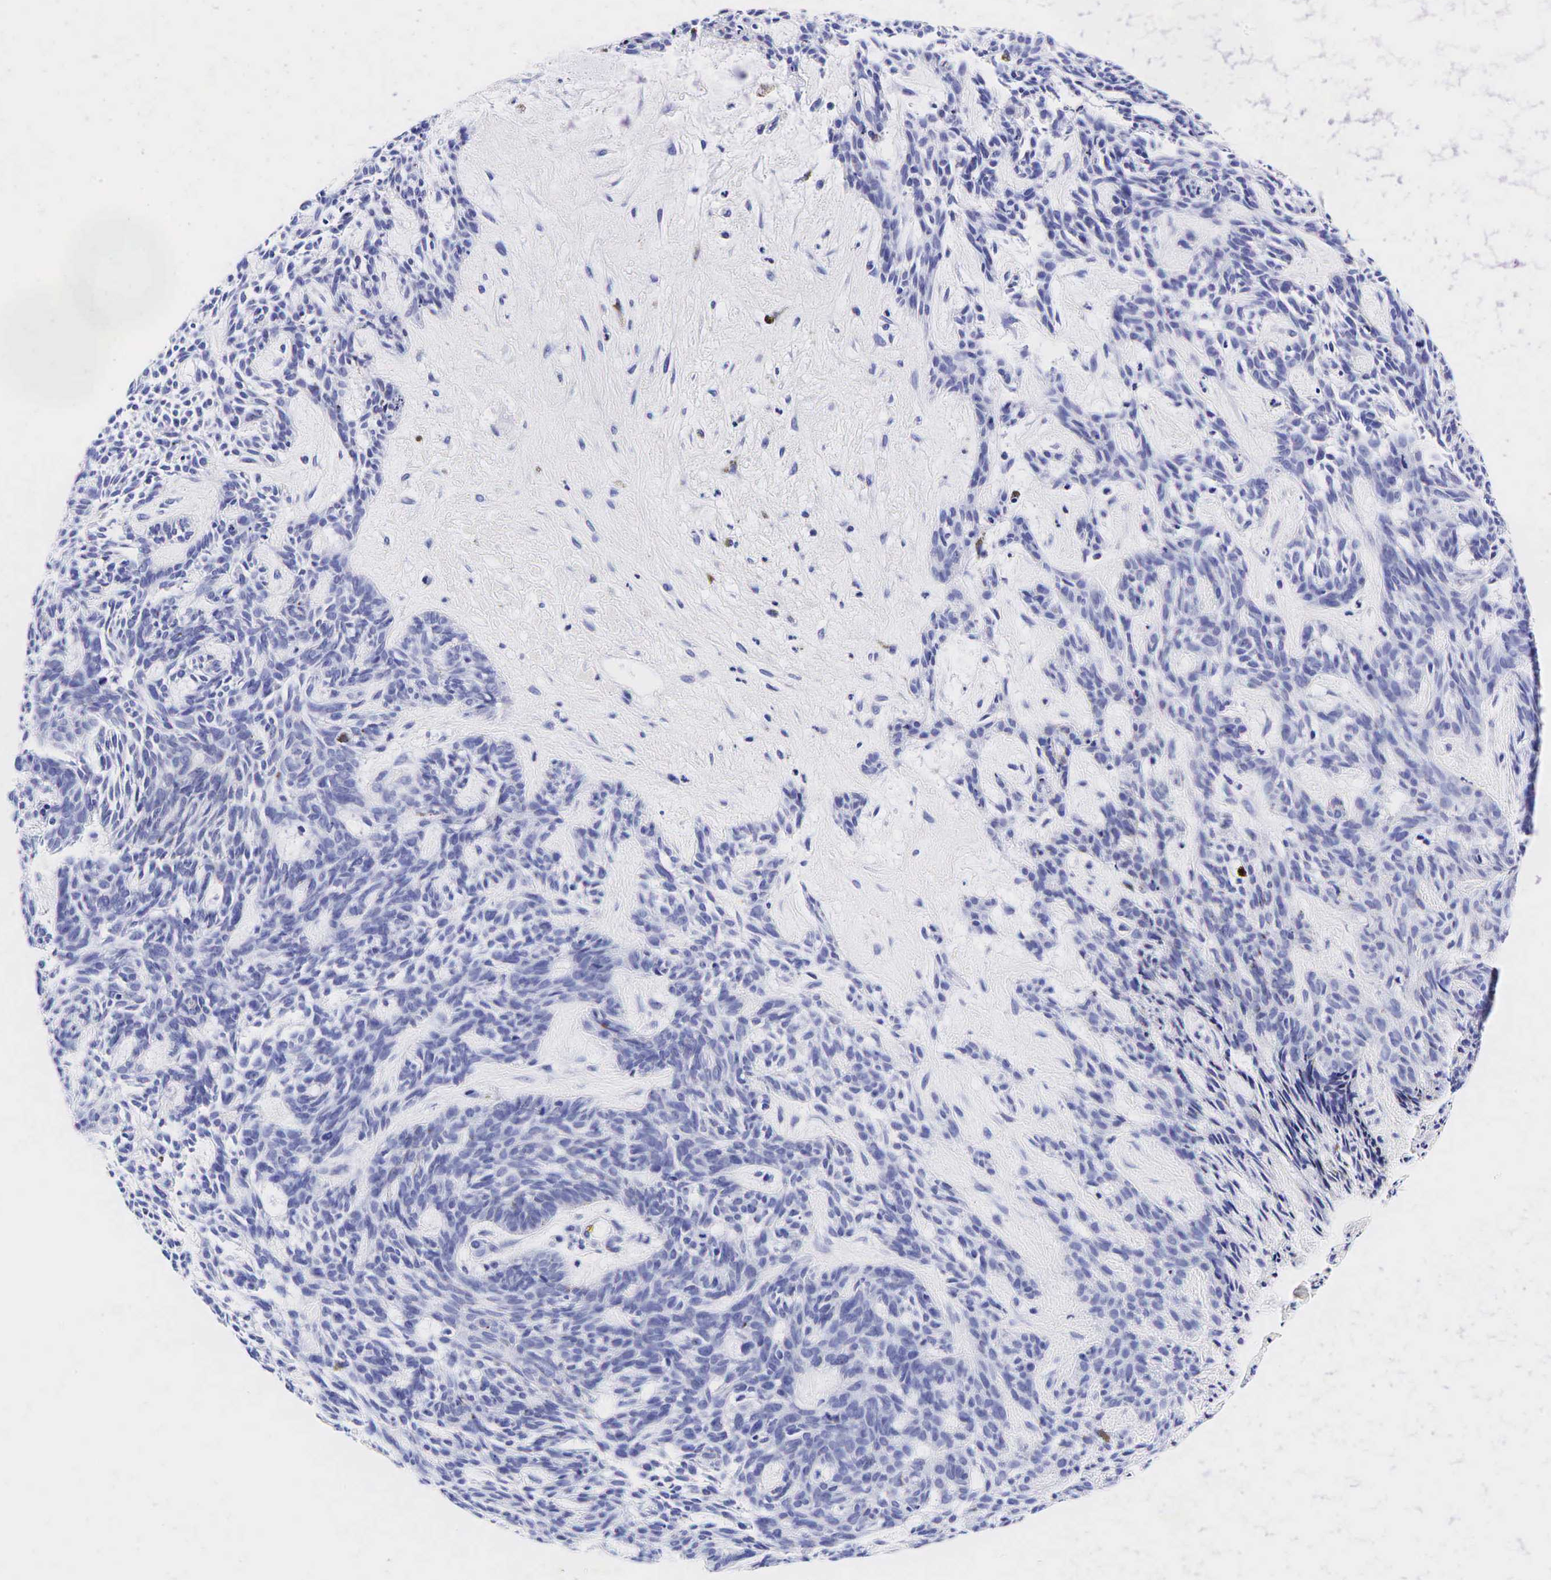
{"staining": {"intensity": "negative", "quantity": "none", "location": "none"}, "tissue": "skin cancer", "cell_type": "Tumor cells", "image_type": "cancer", "snomed": [{"axis": "morphology", "description": "Basal cell carcinoma"}, {"axis": "topography", "description": "Skin"}], "caption": "This is an IHC micrograph of skin cancer (basal cell carcinoma). There is no staining in tumor cells.", "gene": "GCG", "patient": {"sex": "male", "age": 58}}